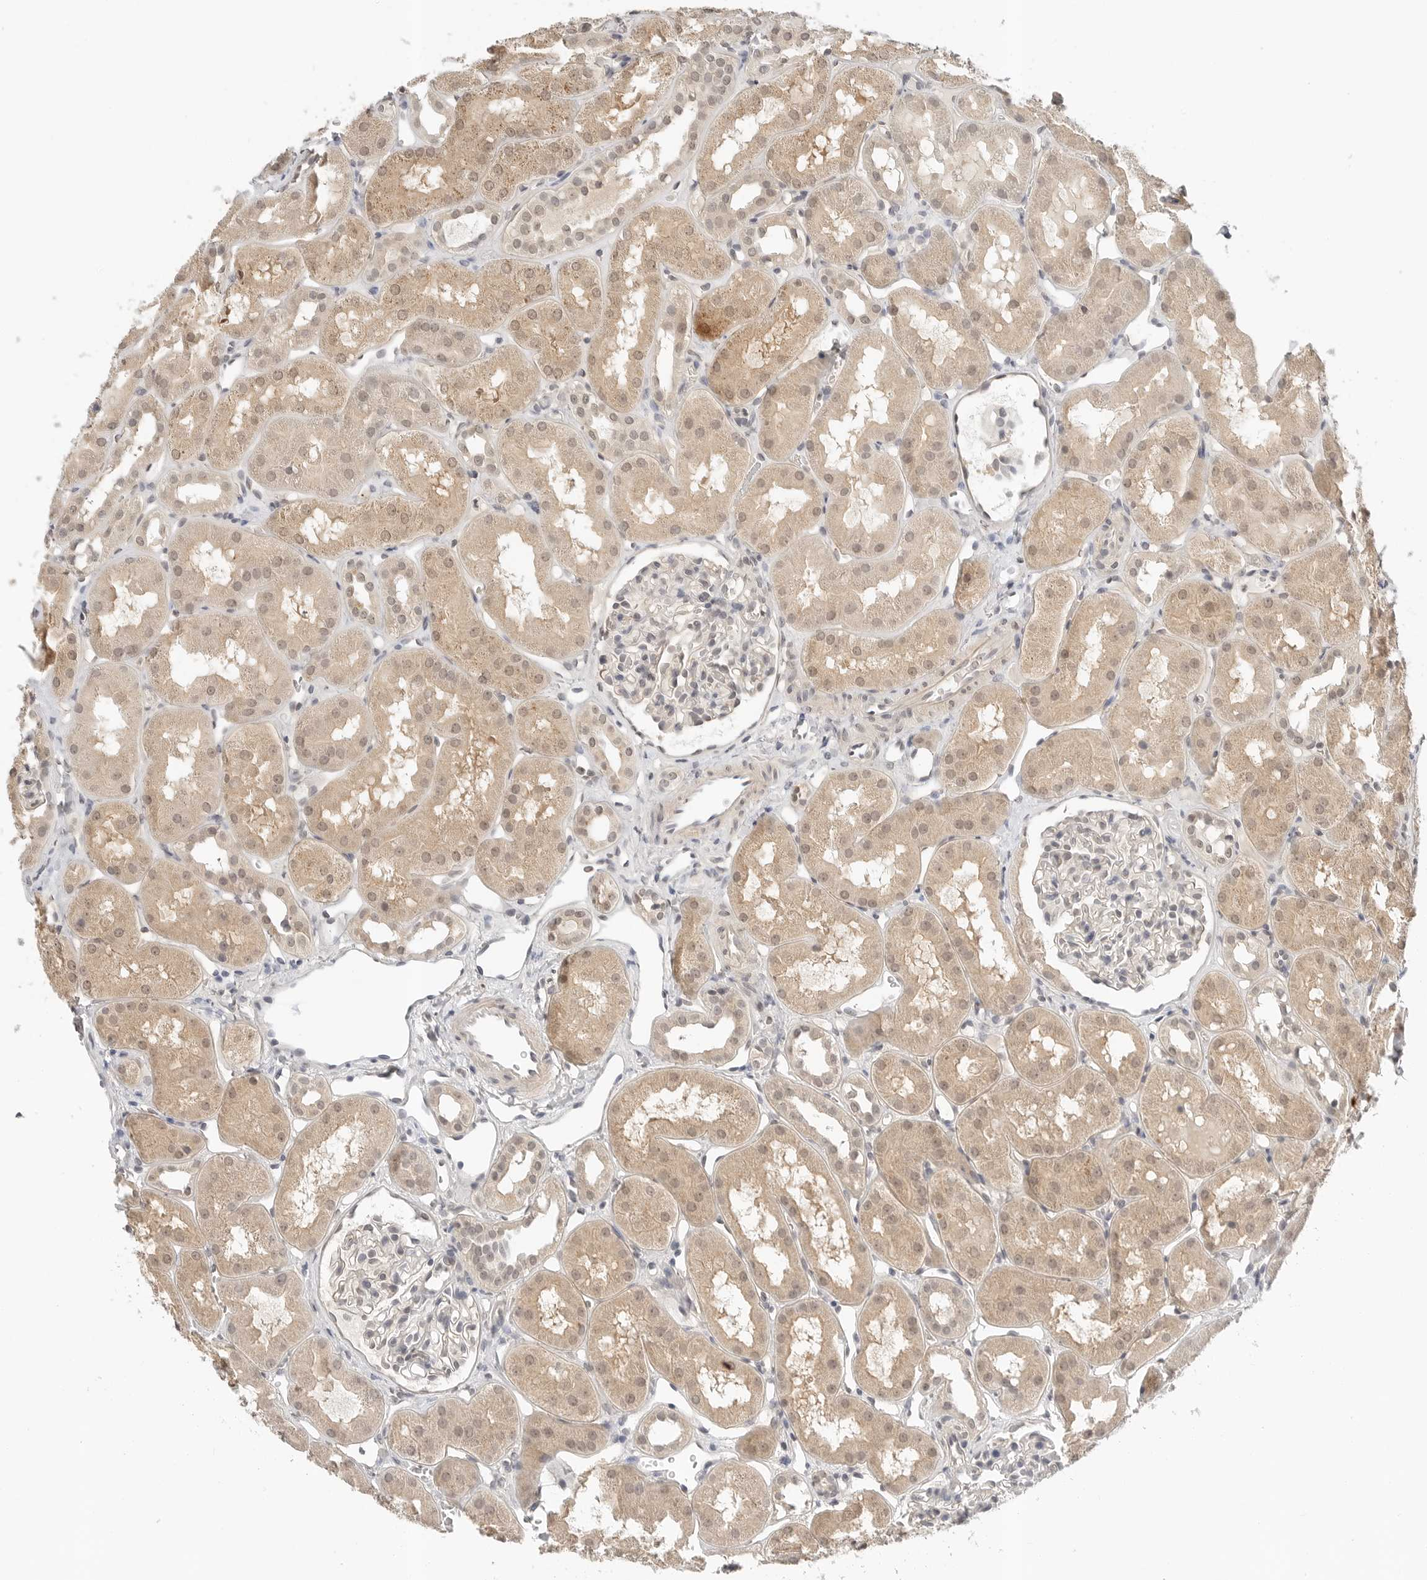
{"staining": {"intensity": "negative", "quantity": "none", "location": "none"}, "tissue": "kidney", "cell_type": "Cells in glomeruli", "image_type": "normal", "snomed": [{"axis": "morphology", "description": "Normal tissue, NOS"}, {"axis": "topography", "description": "Kidney"}], "caption": "DAB immunohistochemical staining of normal human kidney reveals no significant positivity in cells in glomeruli.", "gene": "IL24", "patient": {"sex": "male", "age": 16}}